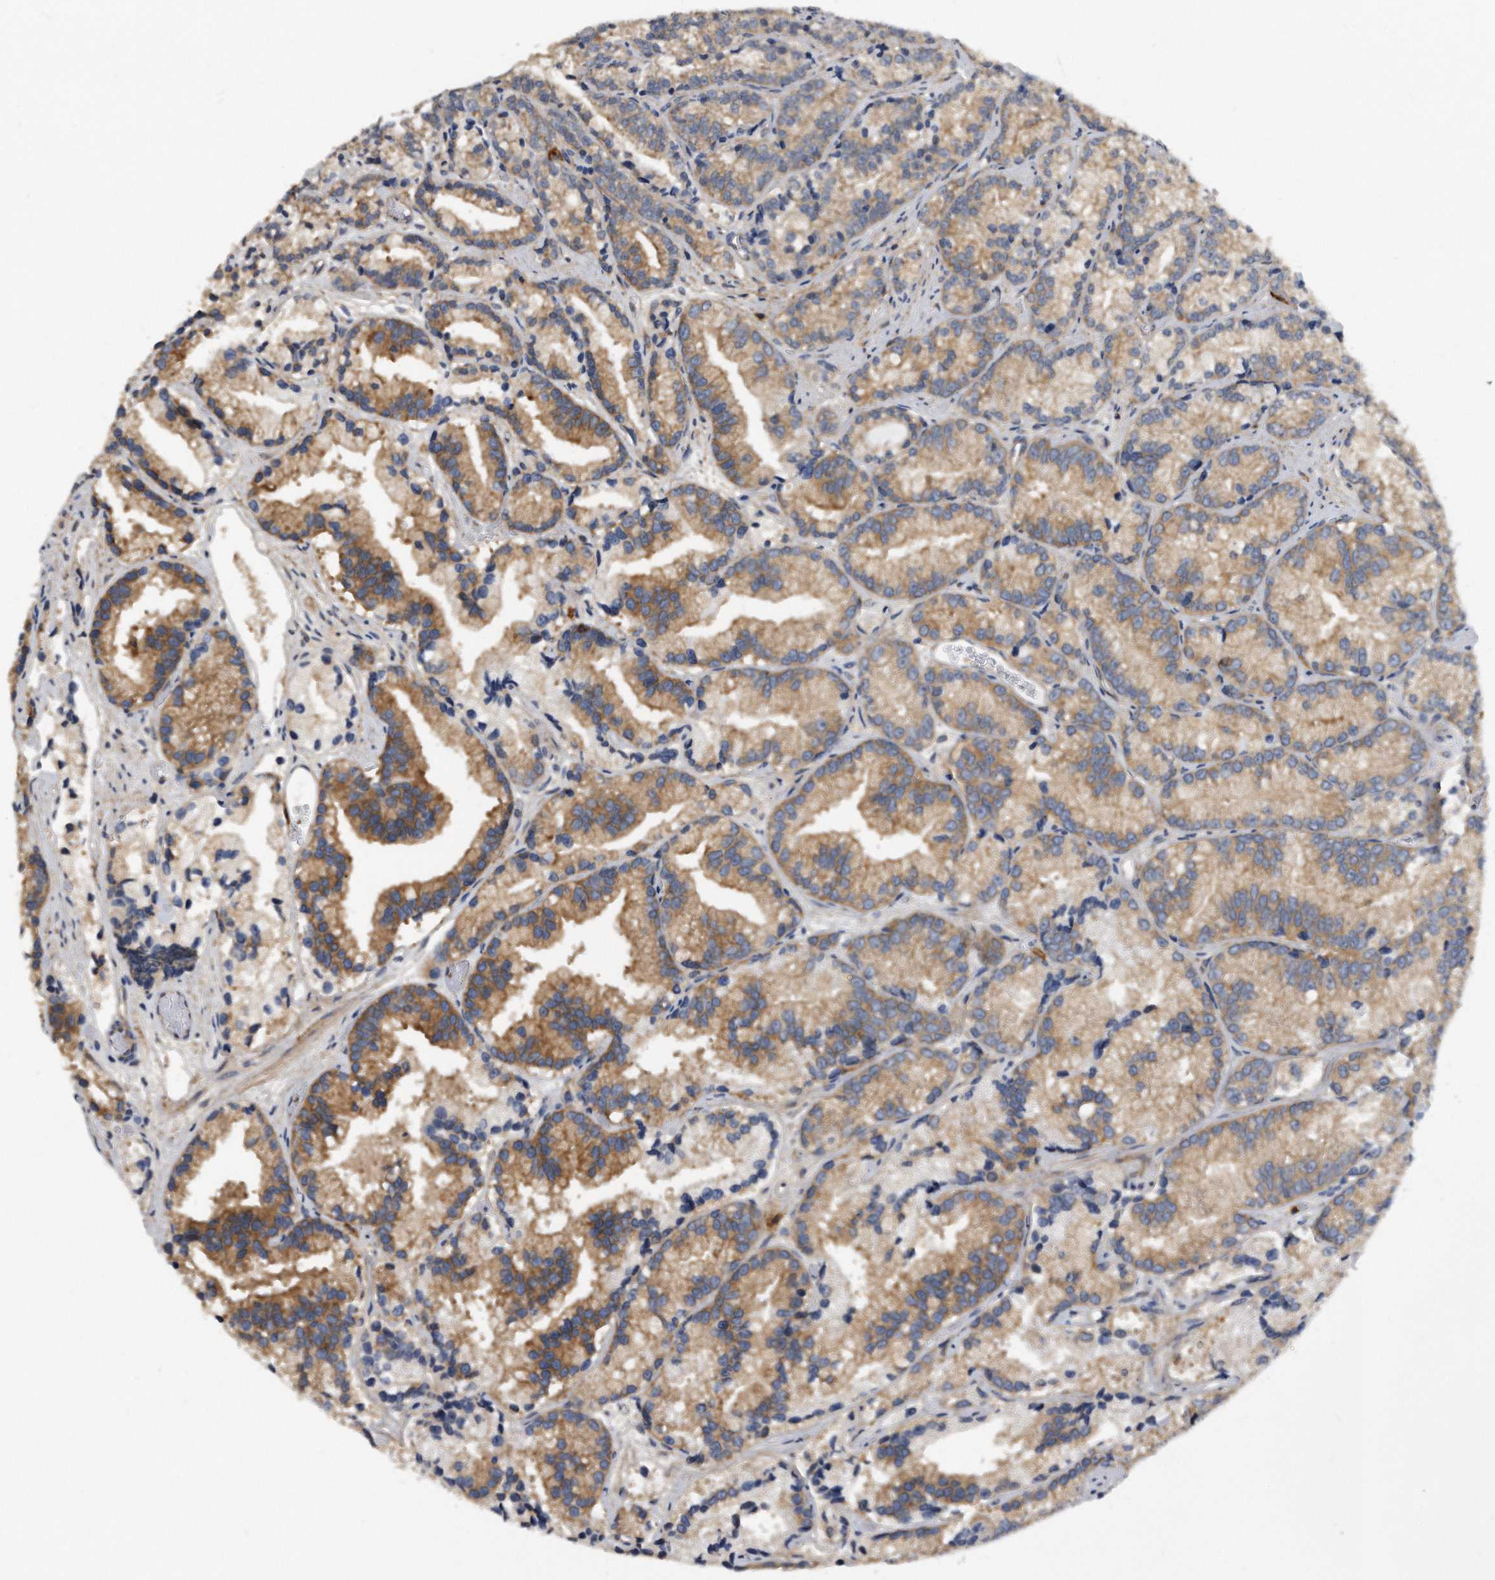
{"staining": {"intensity": "moderate", "quantity": "25%-75%", "location": "cytoplasmic/membranous"}, "tissue": "prostate cancer", "cell_type": "Tumor cells", "image_type": "cancer", "snomed": [{"axis": "morphology", "description": "Adenocarcinoma, Low grade"}, {"axis": "topography", "description": "Prostate"}], "caption": "Protein expression analysis of adenocarcinoma (low-grade) (prostate) shows moderate cytoplasmic/membranous expression in about 25%-75% of tumor cells. The protein is stained brown, and the nuclei are stained in blue (DAB (3,3'-diaminobenzidine) IHC with brightfield microscopy, high magnification).", "gene": "ATG5", "patient": {"sex": "male", "age": 89}}